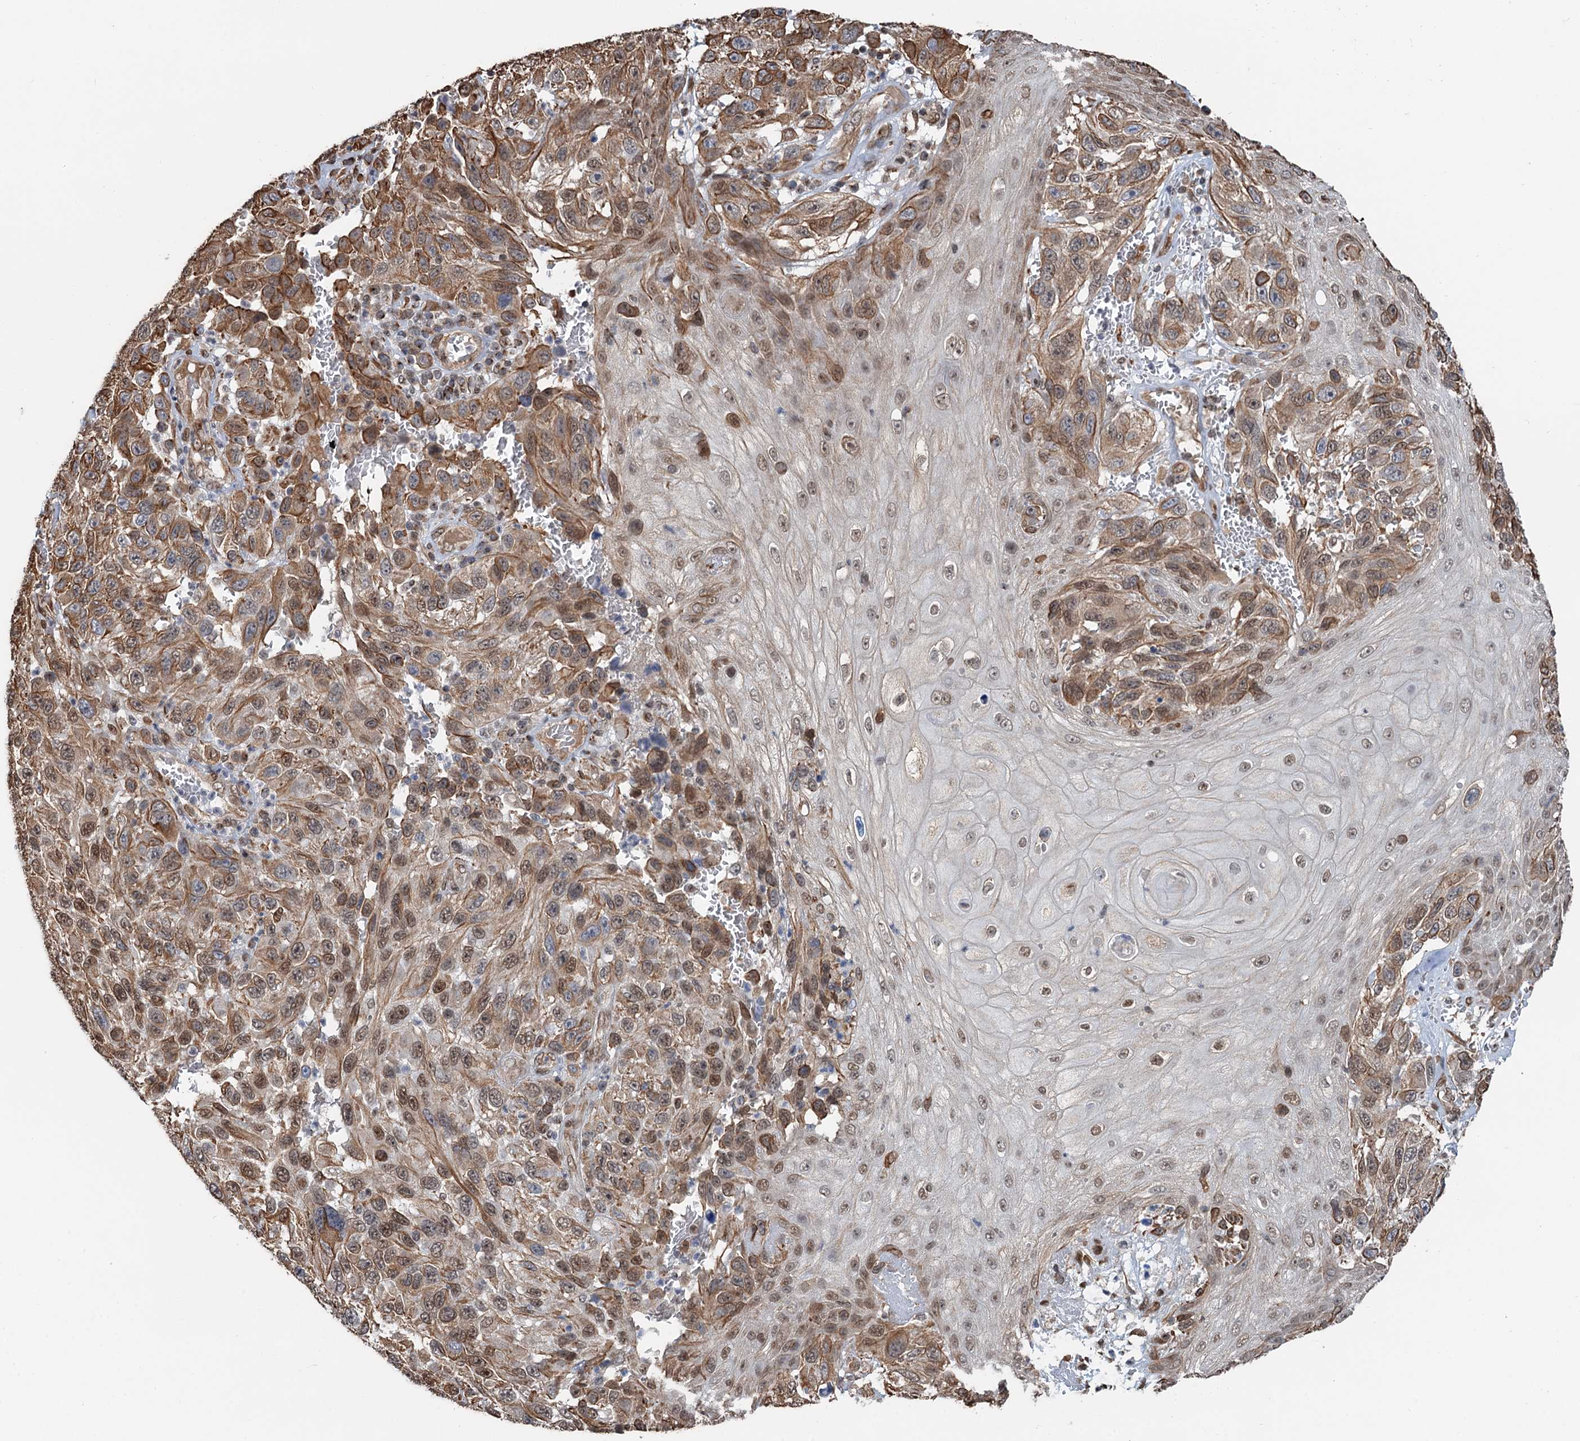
{"staining": {"intensity": "moderate", "quantity": ">75%", "location": "cytoplasmic/membranous,nuclear"}, "tissue": "melanoma", "cell_type": "Tumor cells", "image_type": "cancer", "snomed": [{"axis": "morphology", "description": "Normal tissue, NOS"}, {"axis": "morphology", "description": "Malignant melanoma, NOS"}, {"axis": "topography", "description": "Skin"}], "caption": "Brown immunohistochemical staining in human melanoma demonstrates moderate cytoplasmic/membranous and nuclear positivity in approximately >75% of tumor cells.", "gene": "CFDP1", "patient": {"sex": "female", "age": 96}}